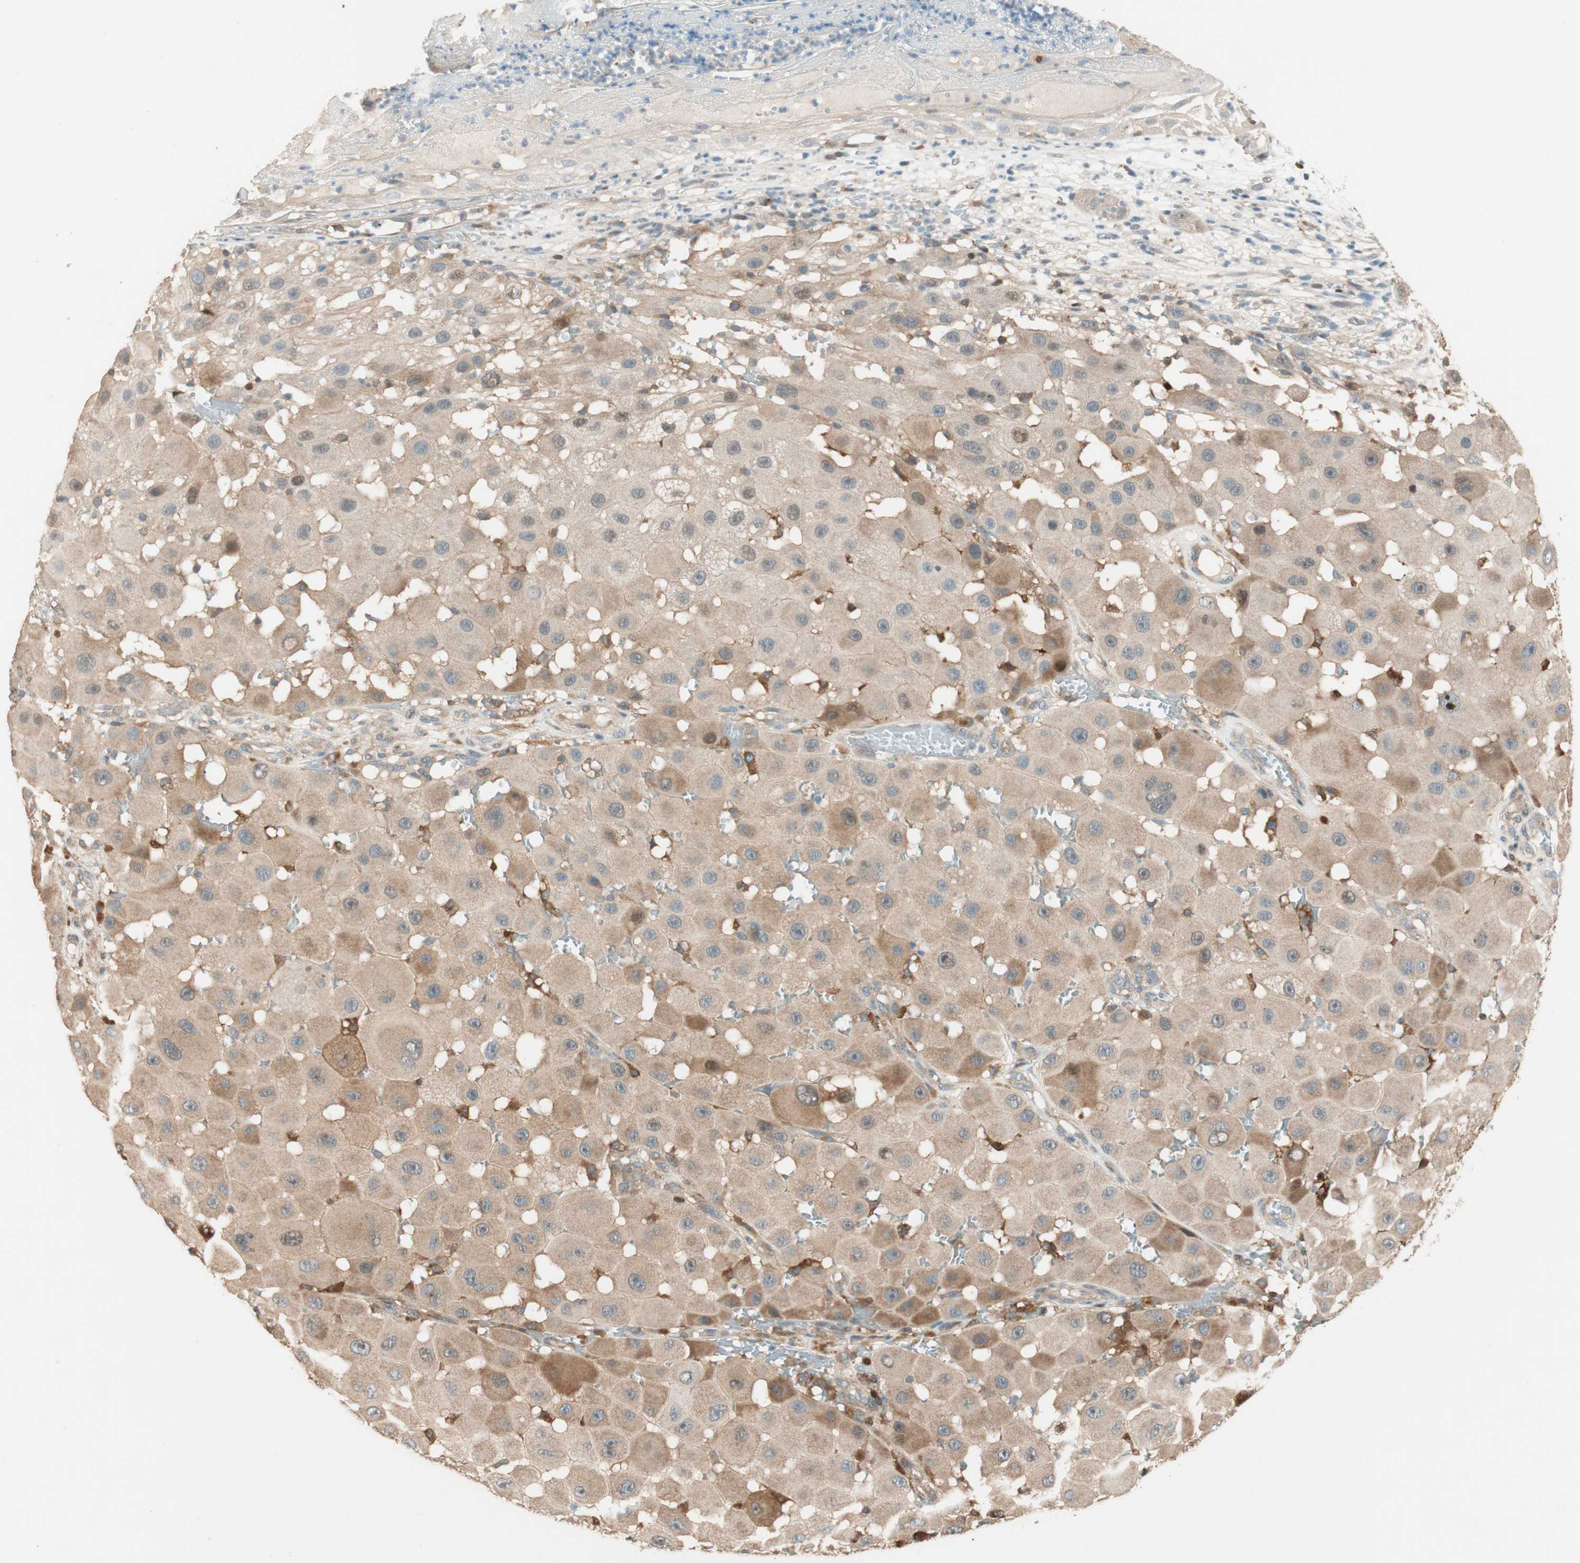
{"staining": {"intensity": "moderate", "quantity": ">75%", "location": "cytoplasmic/membranous"}, "tissue": "melanoma", "cell_type": "Tumor cells", "image_type": "cancer", "snomed": [{"axis": "morphology", "description": "Malignant melanoma, NOS"}, {"axis": "topography", "description": "Skin"}], "caption": "Human melanoma stained for a protein (brown) exhibits moderate cytoplasmic/membranous positive positivity in approximately >75% of tumor cells.", "gene": "BIN1", "patient": {"sex": "female", "age": 81}}